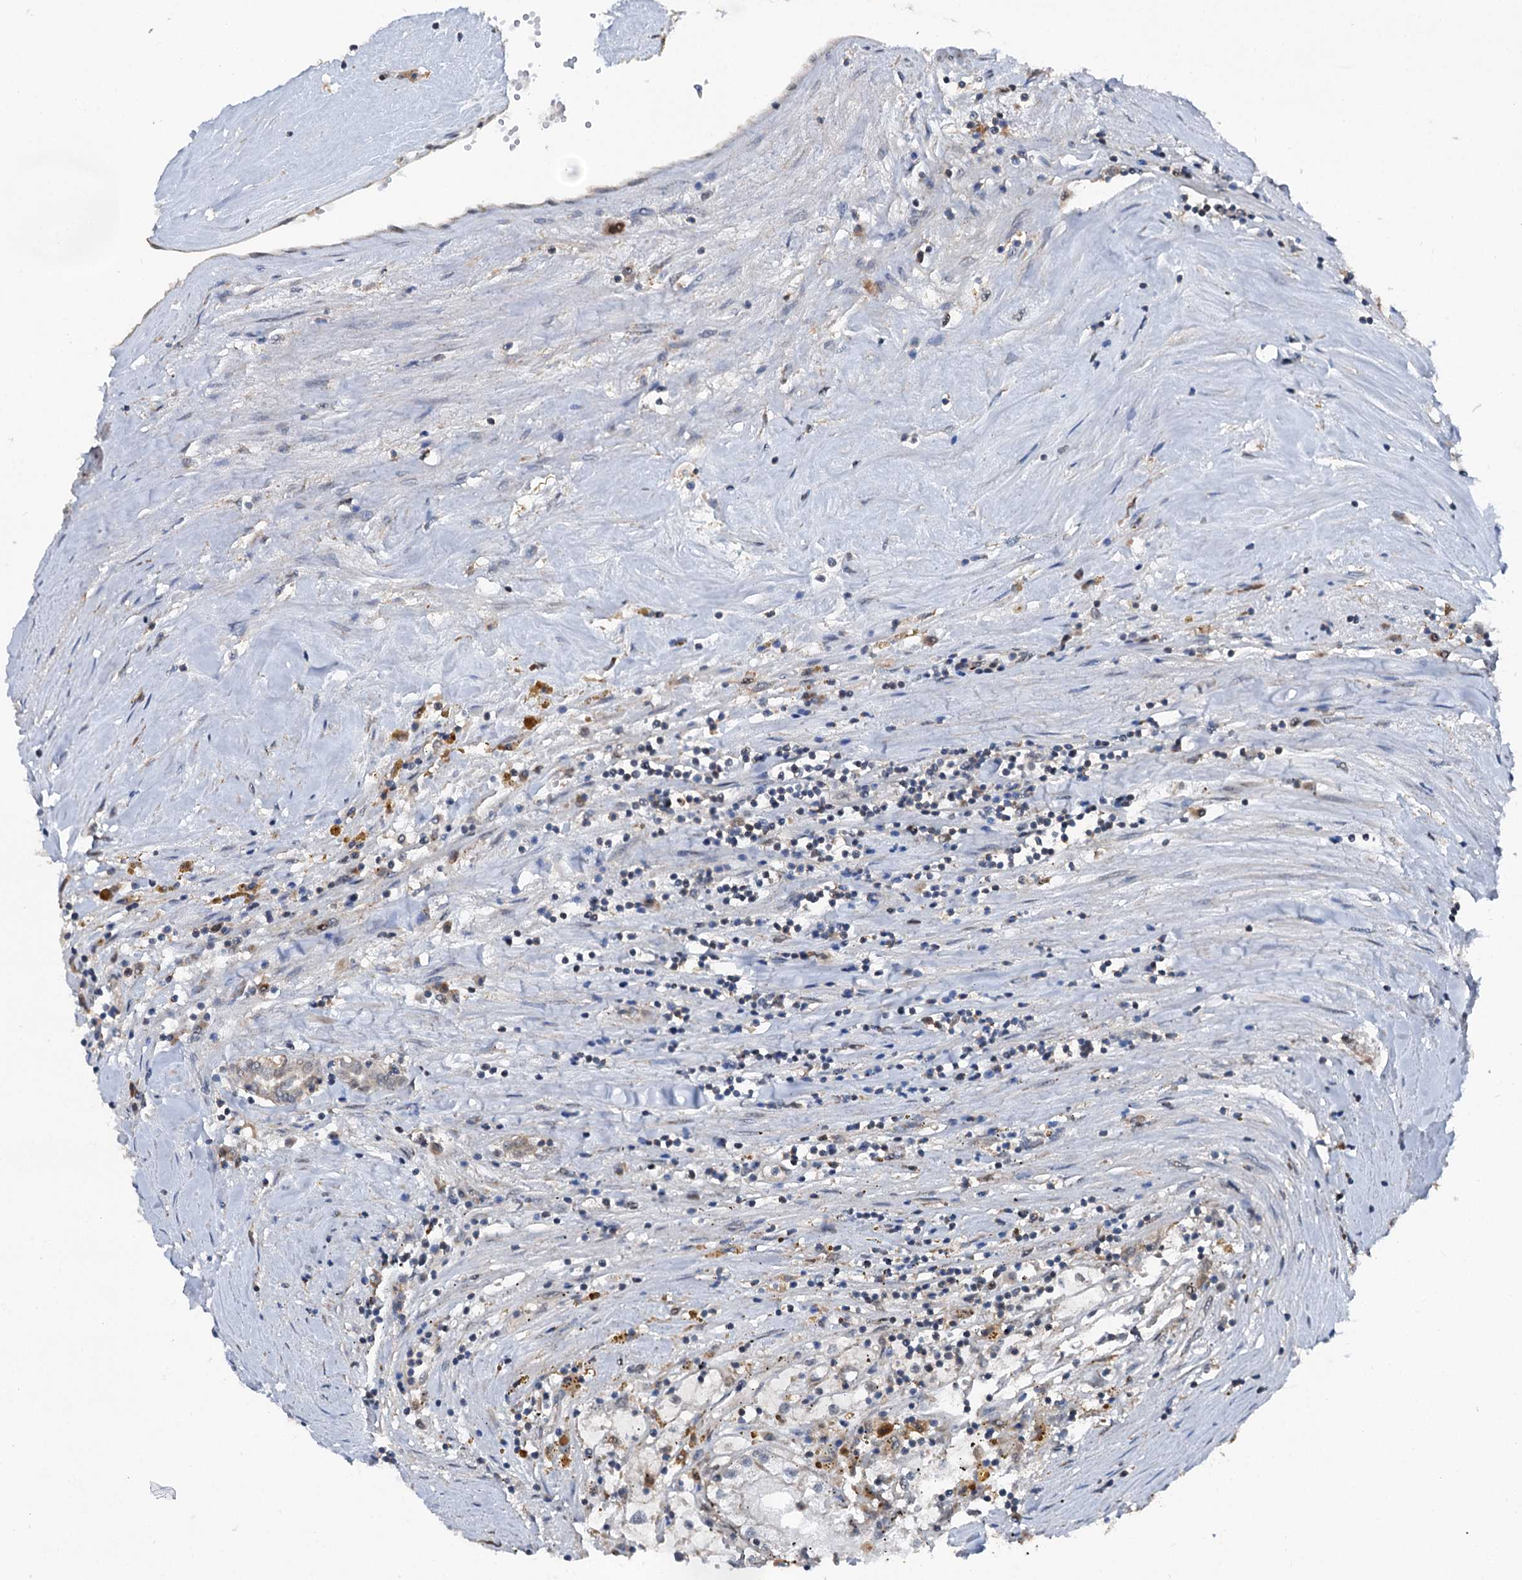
{"staining": {"intensity": "weak", "quantity": "25%-75%", "location": "cytoplasmic/membranous"}, "tissue": "renal cancer", "cell_type": "Tumor cells", "image_type": "cancer", "snomed": [{"axis": "morphology", "description": "Adenocarcinoma, NOS"}, {"axis": "topography", "description": "Kidney"}], "caption": "Immunohistochemistry of renal cancer reveals low levels of weak cytoplasmic/membranous expression in about 25%-75% of tumor cells.", "gene": "PSMD13", "patient": {"sex": "male", "age": 56}}